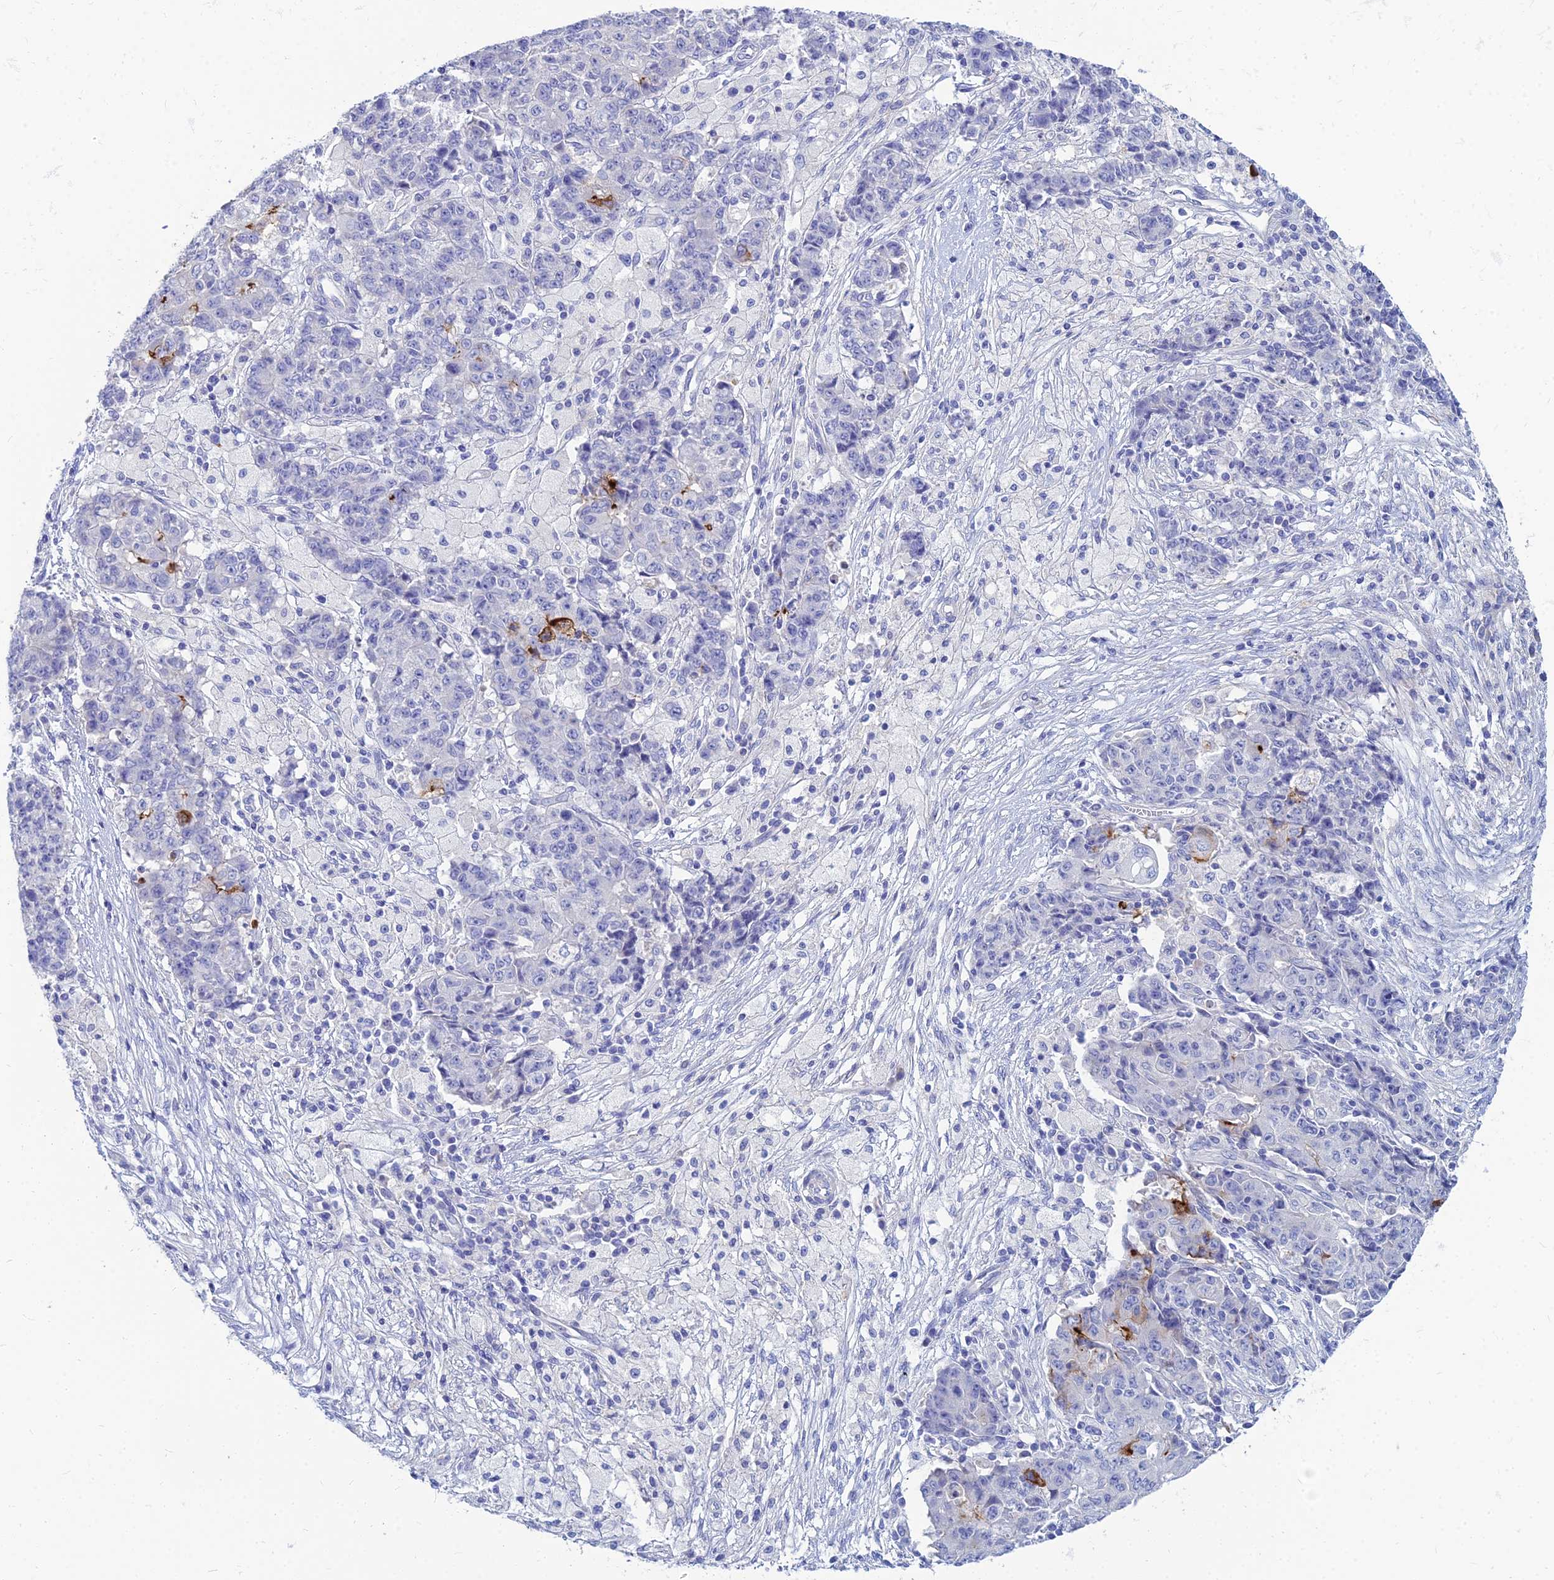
{"staining": {"intensity": "moderate", "quantity": "<25%", "location": "cytoplasmic/membranous"}, "tissue": "ovarian cancer", "cell_type": "Tumor cells", "image_type": "cancer", "snomed": [{"axis": "morphology", "description": "Carcinoma, endometroid"}, {"axis": "topography", "description": "Ovary"}], "caption": "Immunohistochemistry (IHC) (DAB) staining of human ovarian cancer demonstrates moderate cytoplasmic/membranous protein staining in approximately <25% of tumor cells.", "gene": "ZNF552", "patient": {"sex": "female", "age": 42}}